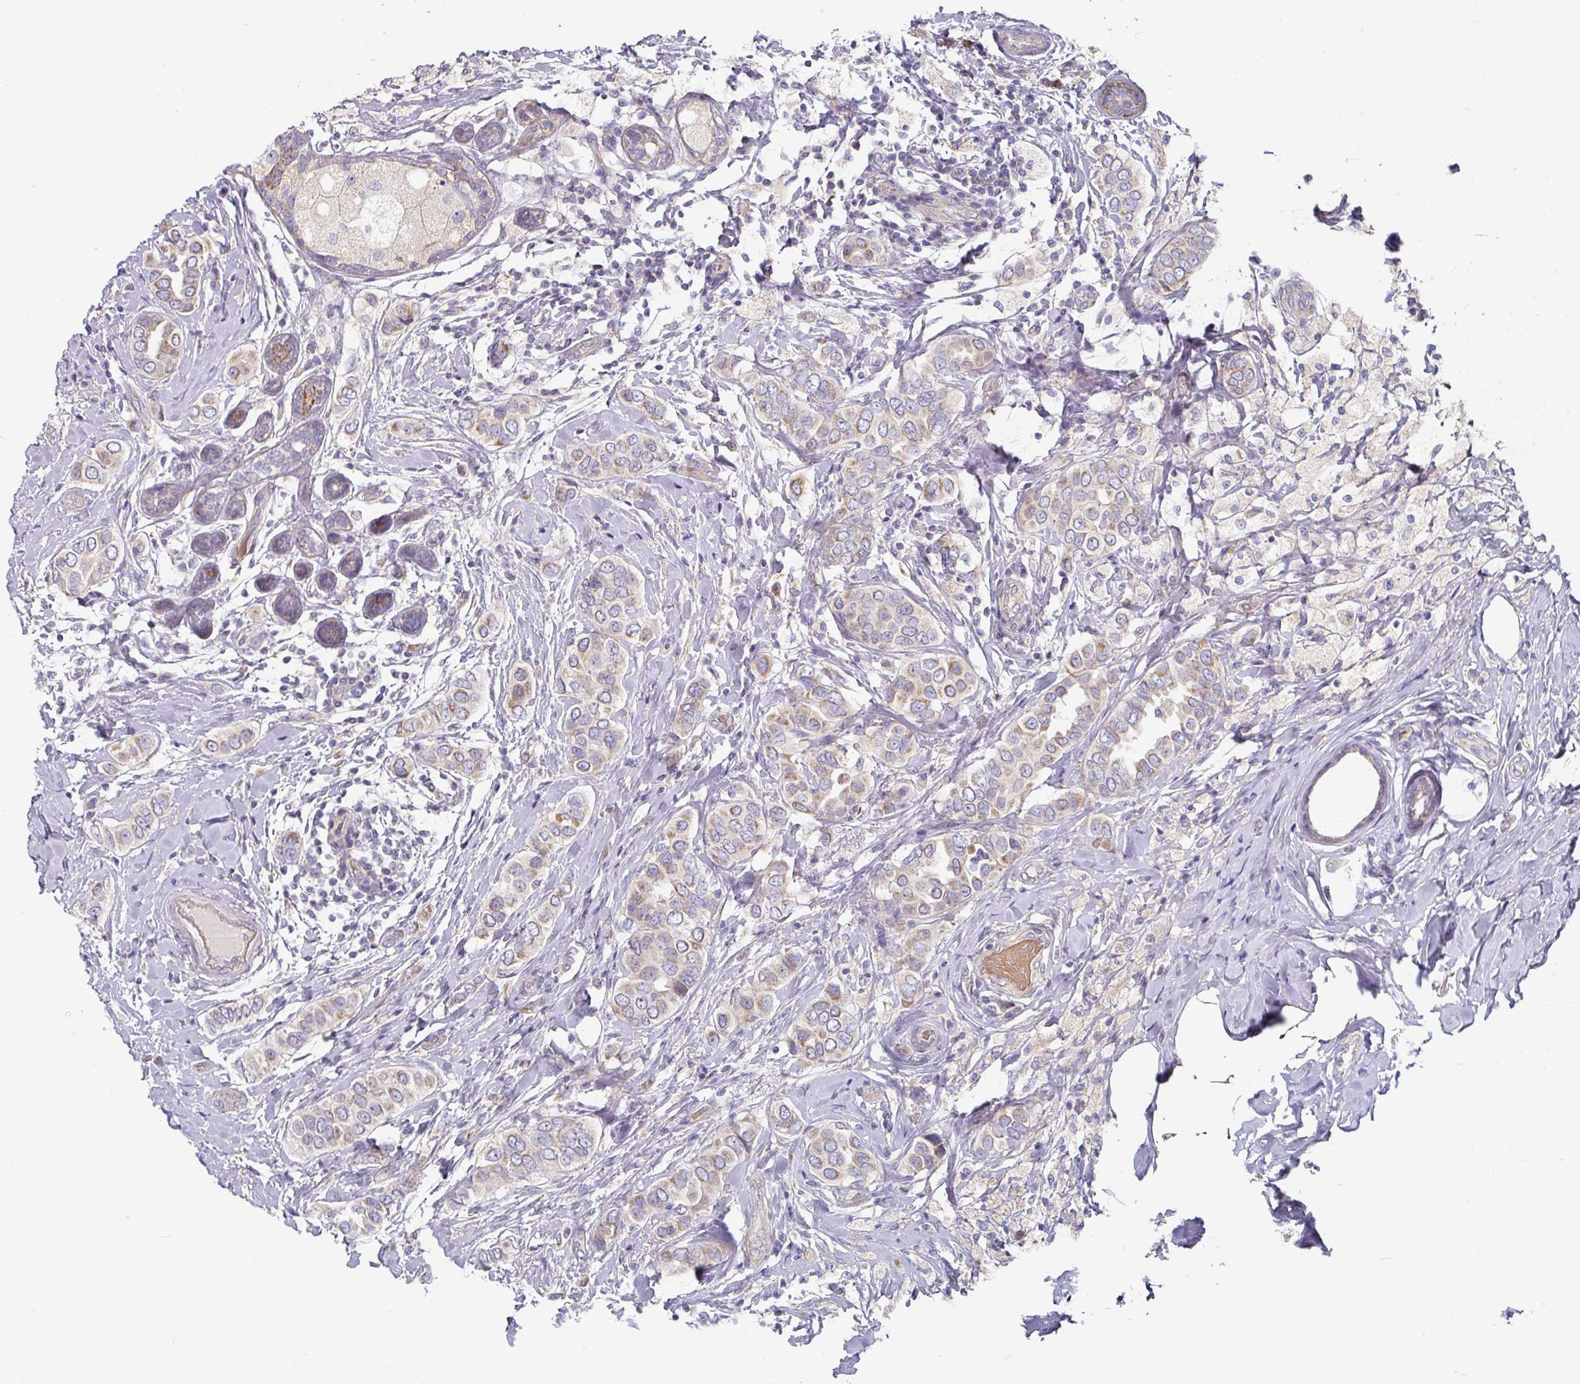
{"staining": {"intensity": "weak", "quantity": ">75%", "location": "cytoplasmic/membranous"}, "tissue": "breast cancer", "cell_type": "Tumor cells", "image_type": "cancer", "snomed": [{"axis": "morphology", "description": "Lobular carcinoma"}, {"axis": "topography", "description": "Breast"}], "caption": "Breast cancer stained for a protein shows weak cytoplasmic/membranous positivity in tumor cells.", "gene": "PYROXD2", "patient": {"sex": "female", "age": 51}}